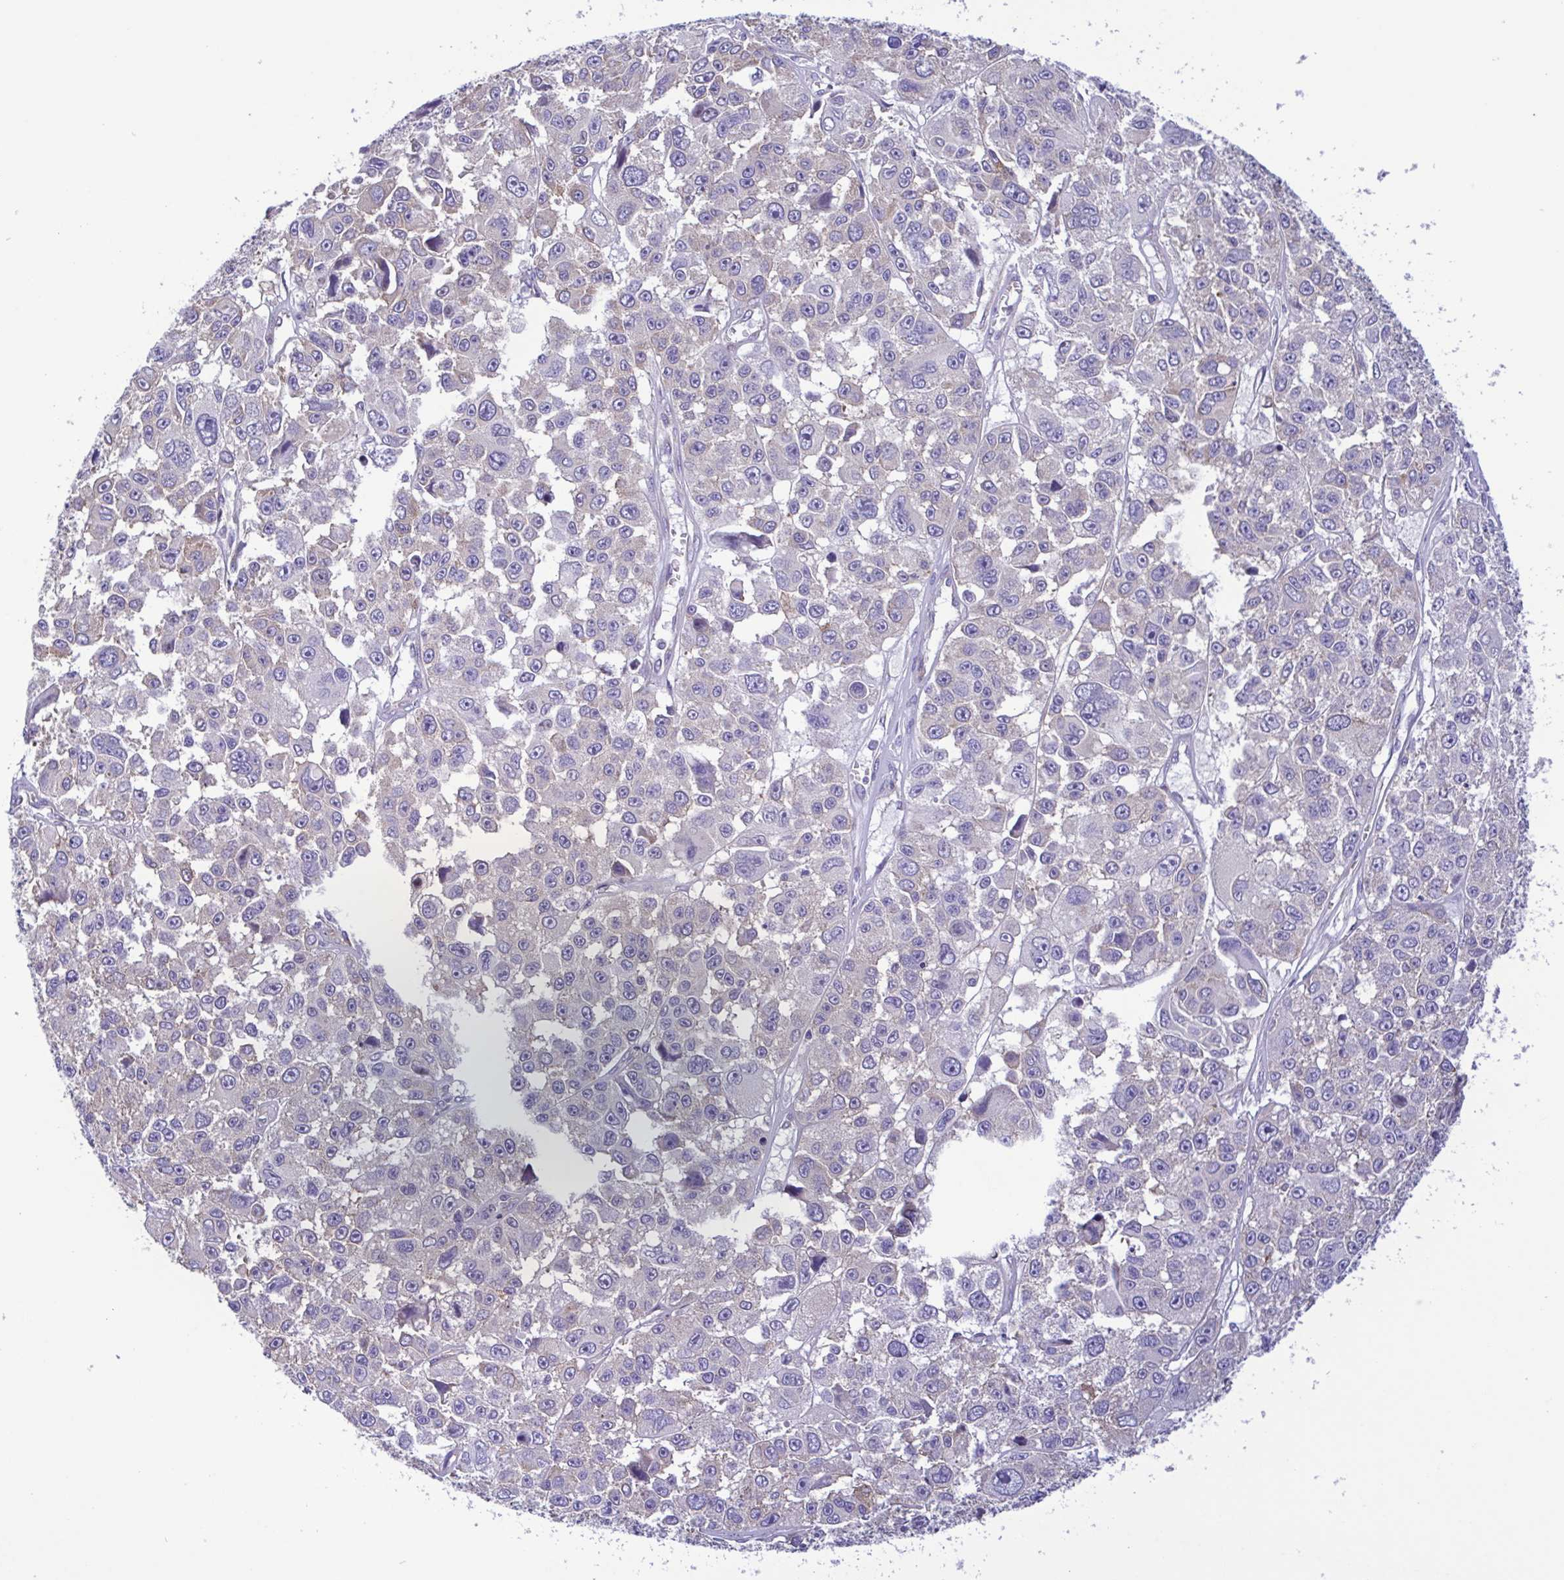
{"staining": {"intensity": "negative", "quantity": "none", "location": "none"}, "tissue": "melanoma", "cell_type": "Tumor cells", "image_type": "cancer", "snomed": [{"axis": "morphology", "description": "Malignant melanoma, NOS"}, {"axis": "topography", "description": "Skin"}], "caption": "A high-resolution micrograph shows immunohistochemistry (IHC) staining of malignant melanoma, which reveals no significant positivity in tumor cells.", "gene": "TNNI3", "patient": {"sex": "female", "age": 66}}